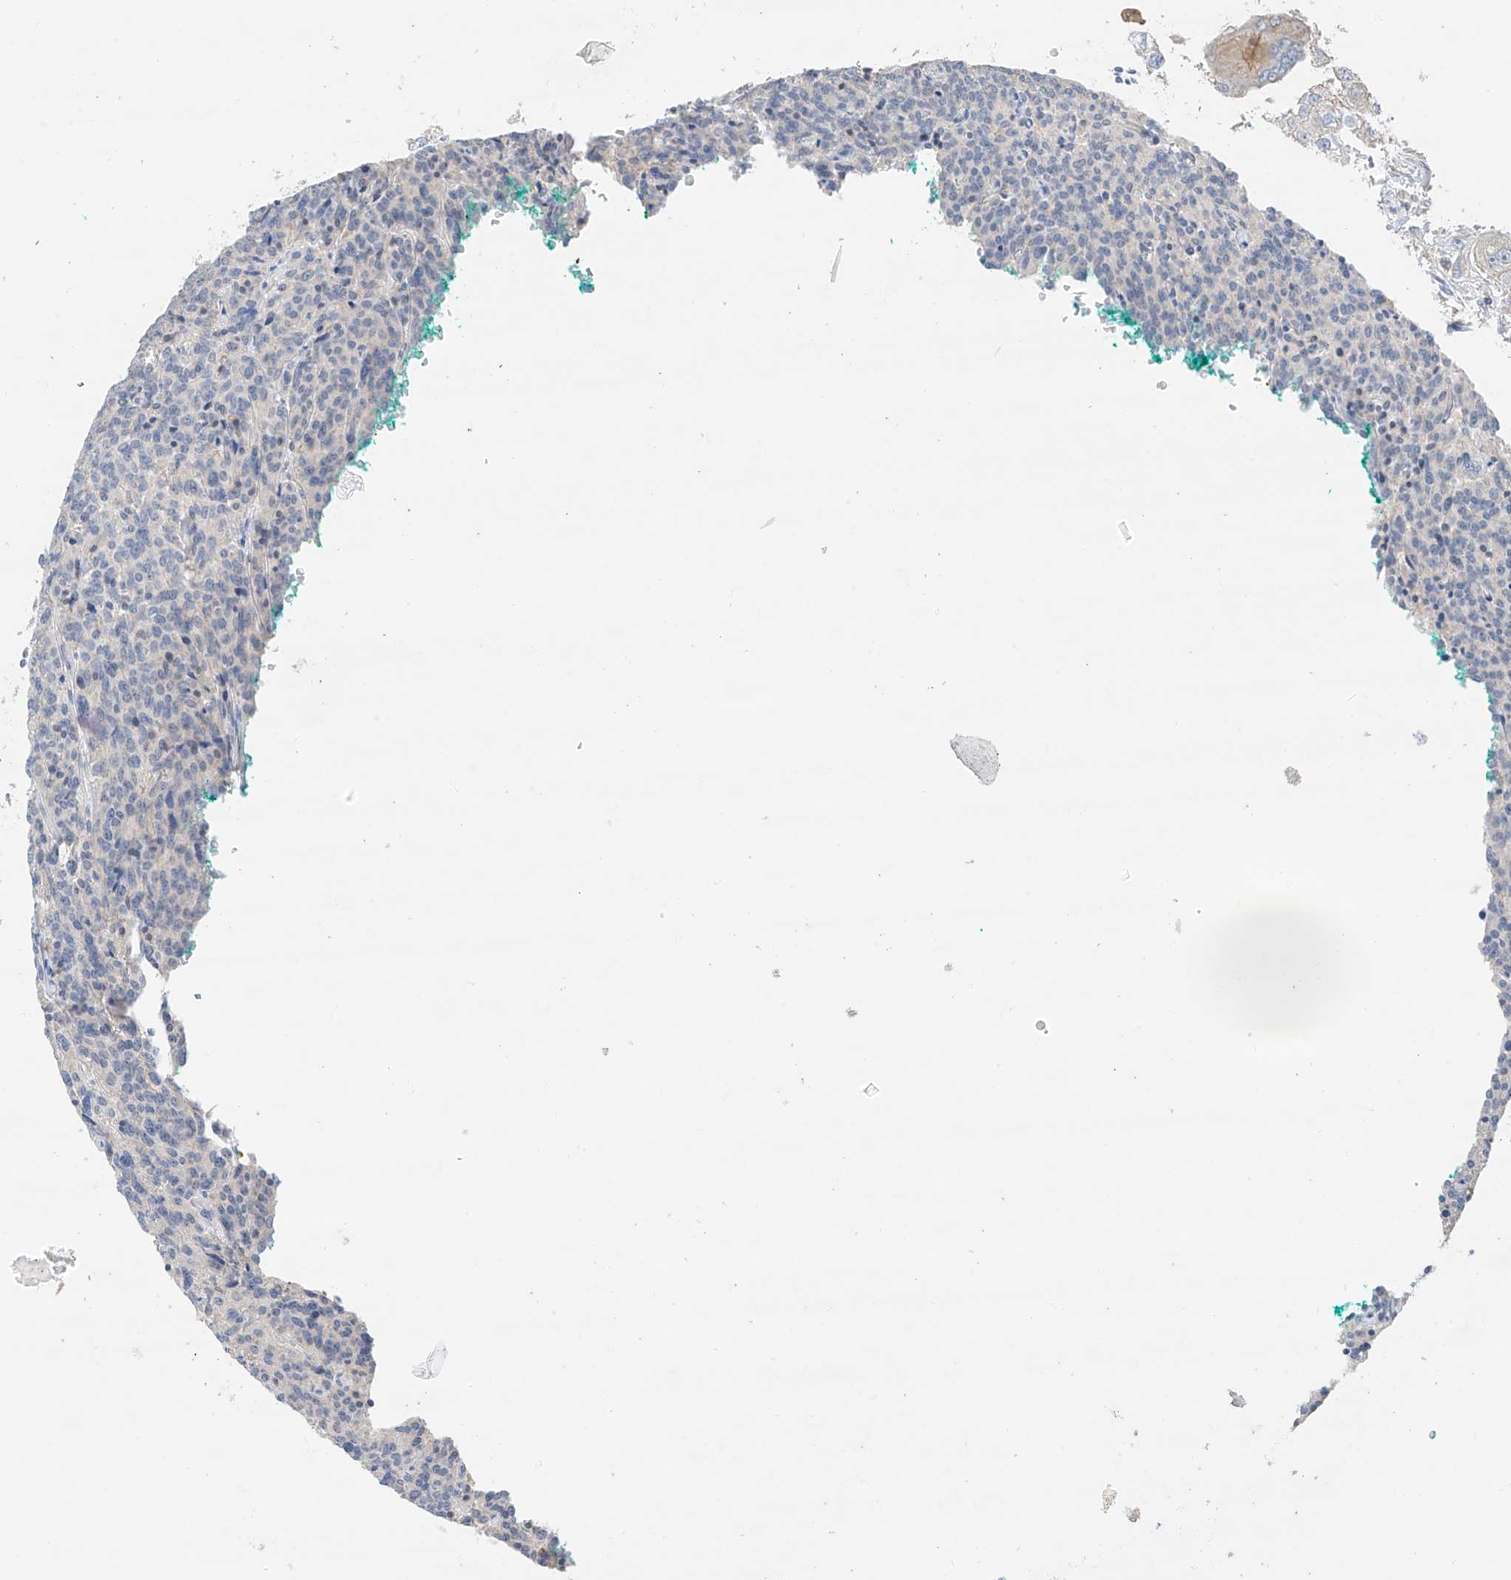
{"staining": {"intensity": "negative", "quantity": "none", "location": "none"}, "tissue": "carcinoid", "cell_type": "Tumor cells", "image_type": "cancer", "snomed": [{"axis": "morphology", "description": "Carcinoid, malignant, NOS"}, {"axis": "topography", "description": "Lung"}], "caption": "This is an IHC histopathology image of human malignant carcinoid. There is no expression in tumor cells.", "gene": "CAPN13", "patient": {"sex": "female", "age": 46}}